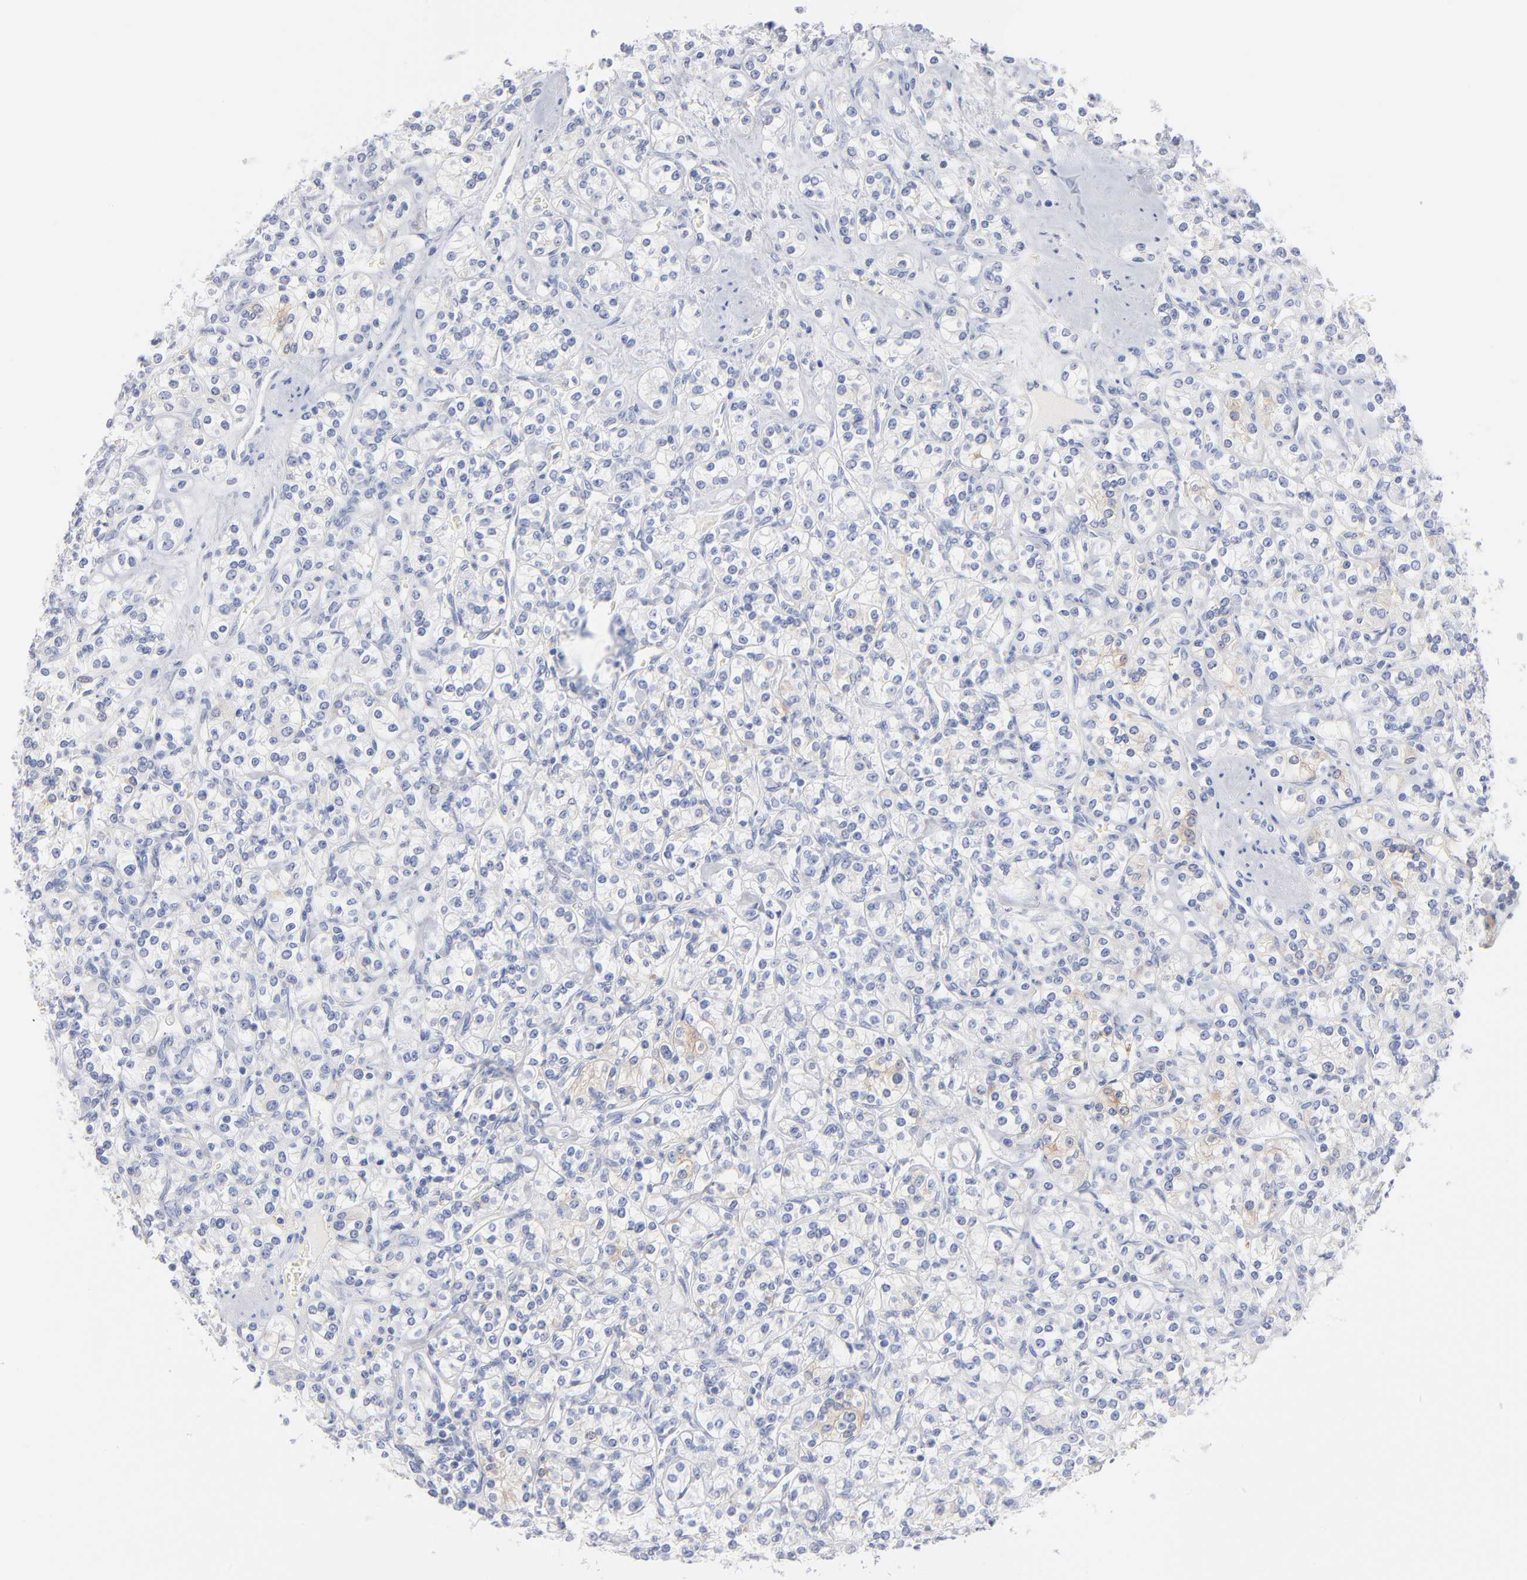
{"staining": {"intensity": "negative", "quantity": "none", "location": "none"}, "tissue": "renal cancer", "cell_type": "Tumor cells", "image_type": "cancer", "snomed": [{"axis": "morphology", "description": "Adenocarcinoma, NOS"}, {"axis": "topography", "description": "Kidney"}], "caption": "This is an IHC micrograph of human renal adenocarcinoma. There is no positivity in tumor cells.", "gene": "IFIT2", "patient": {"sex": "male", "age": 77}}